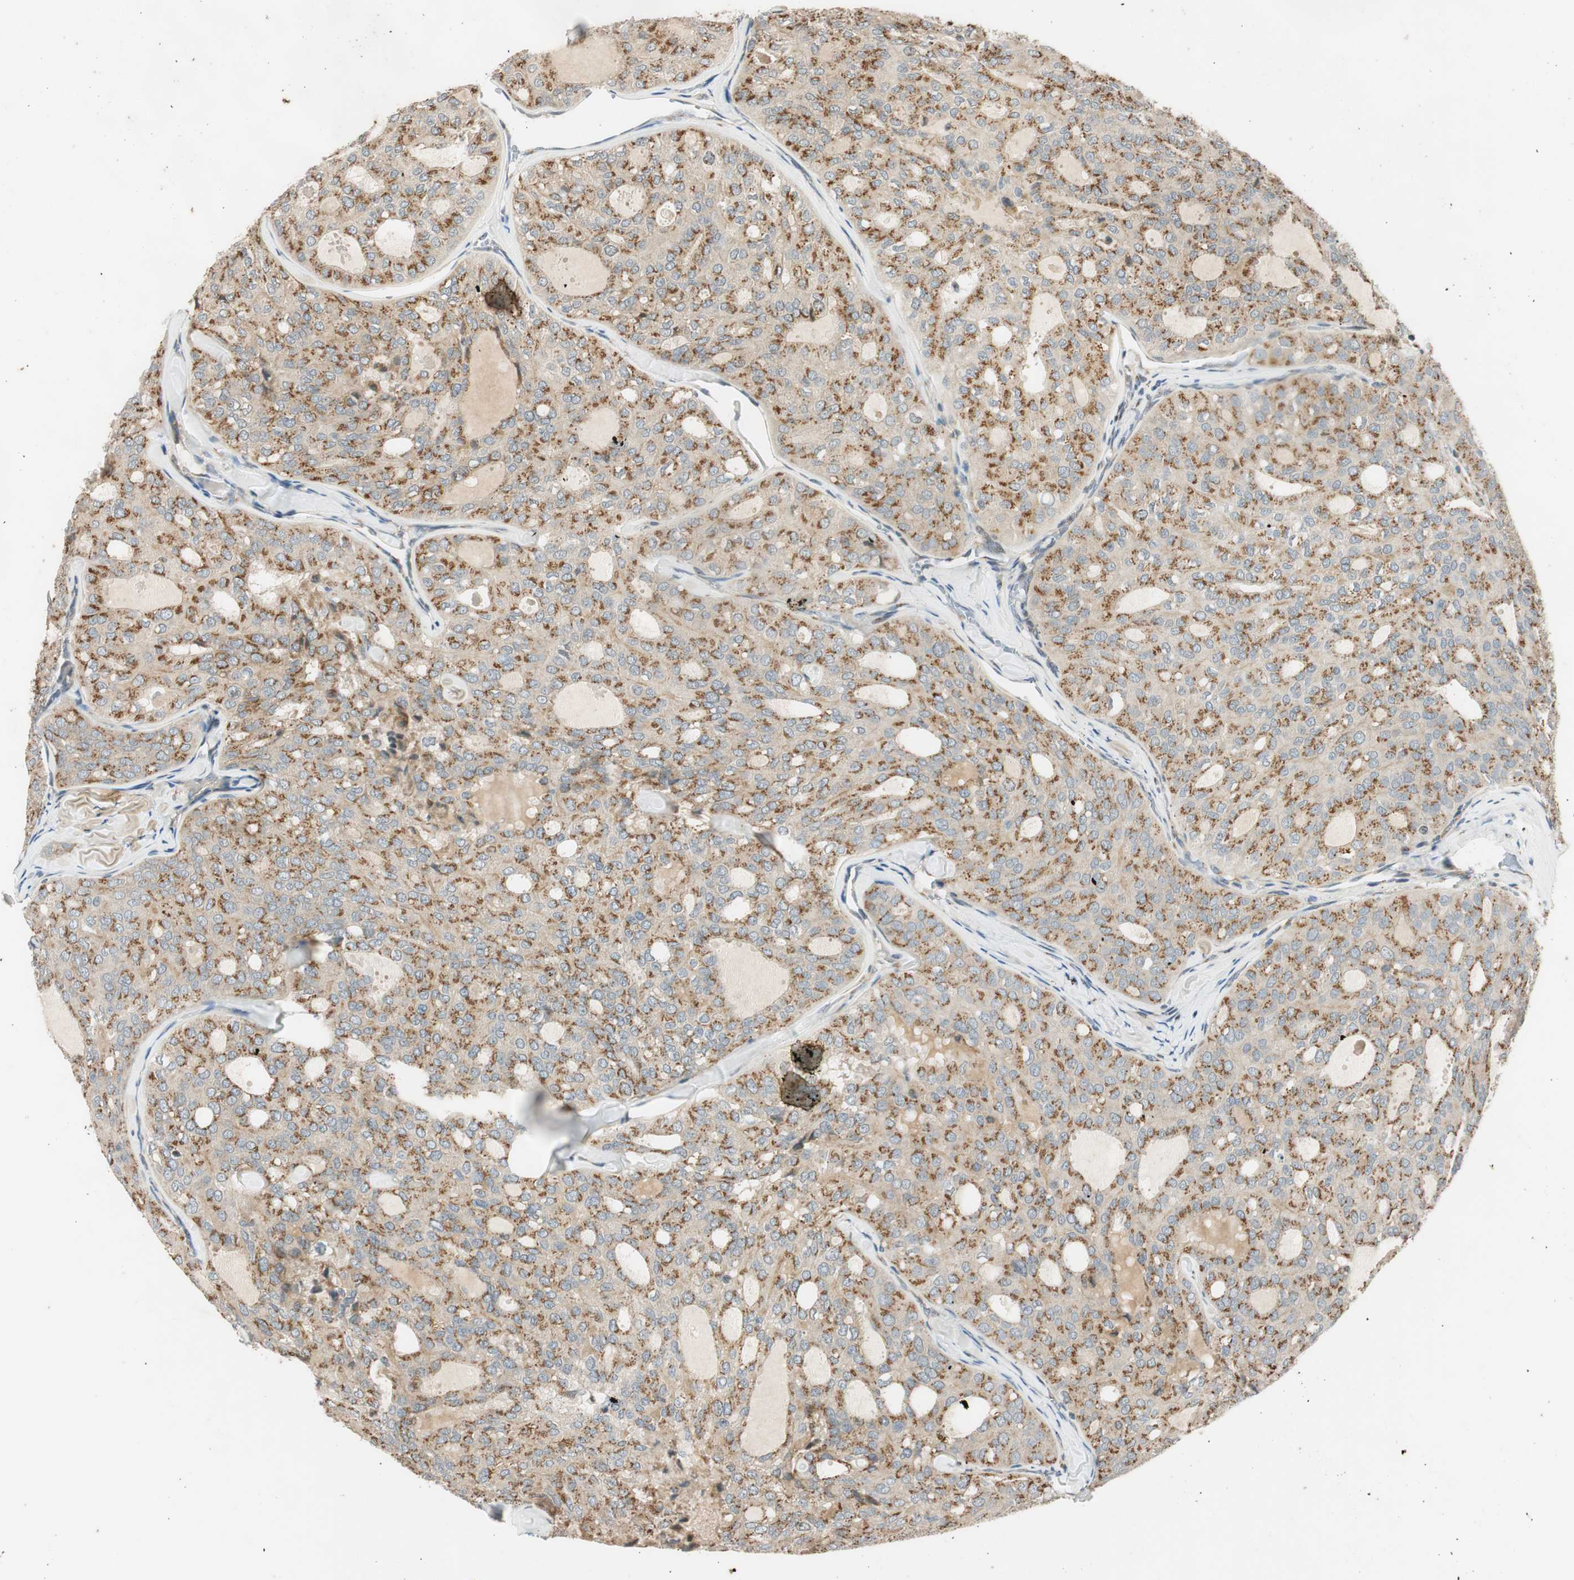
{"staining": {"intensity": "weak", "quantity": ">75%", "location": "cytoplasmic/membranous"}, "tissue": "thyroid cancer", "cell_type": "Tumor cells", "image_type": "cancer", "snomed": [{"axis": "morphology", "description": "Follicular adenoma carcinoma, NOS"}, {"axis": "topography", "description": "Thyroid gland"}], "caption": "DAB immunohistochemical staining of human thyroid cancer (follicular adenoma carcinoma) shows weak cytoplasmic/membranous protein staining in about >75% of tumor cells.", "gene": "NEO1", "patient": {"sex": "male", "age": 75}}